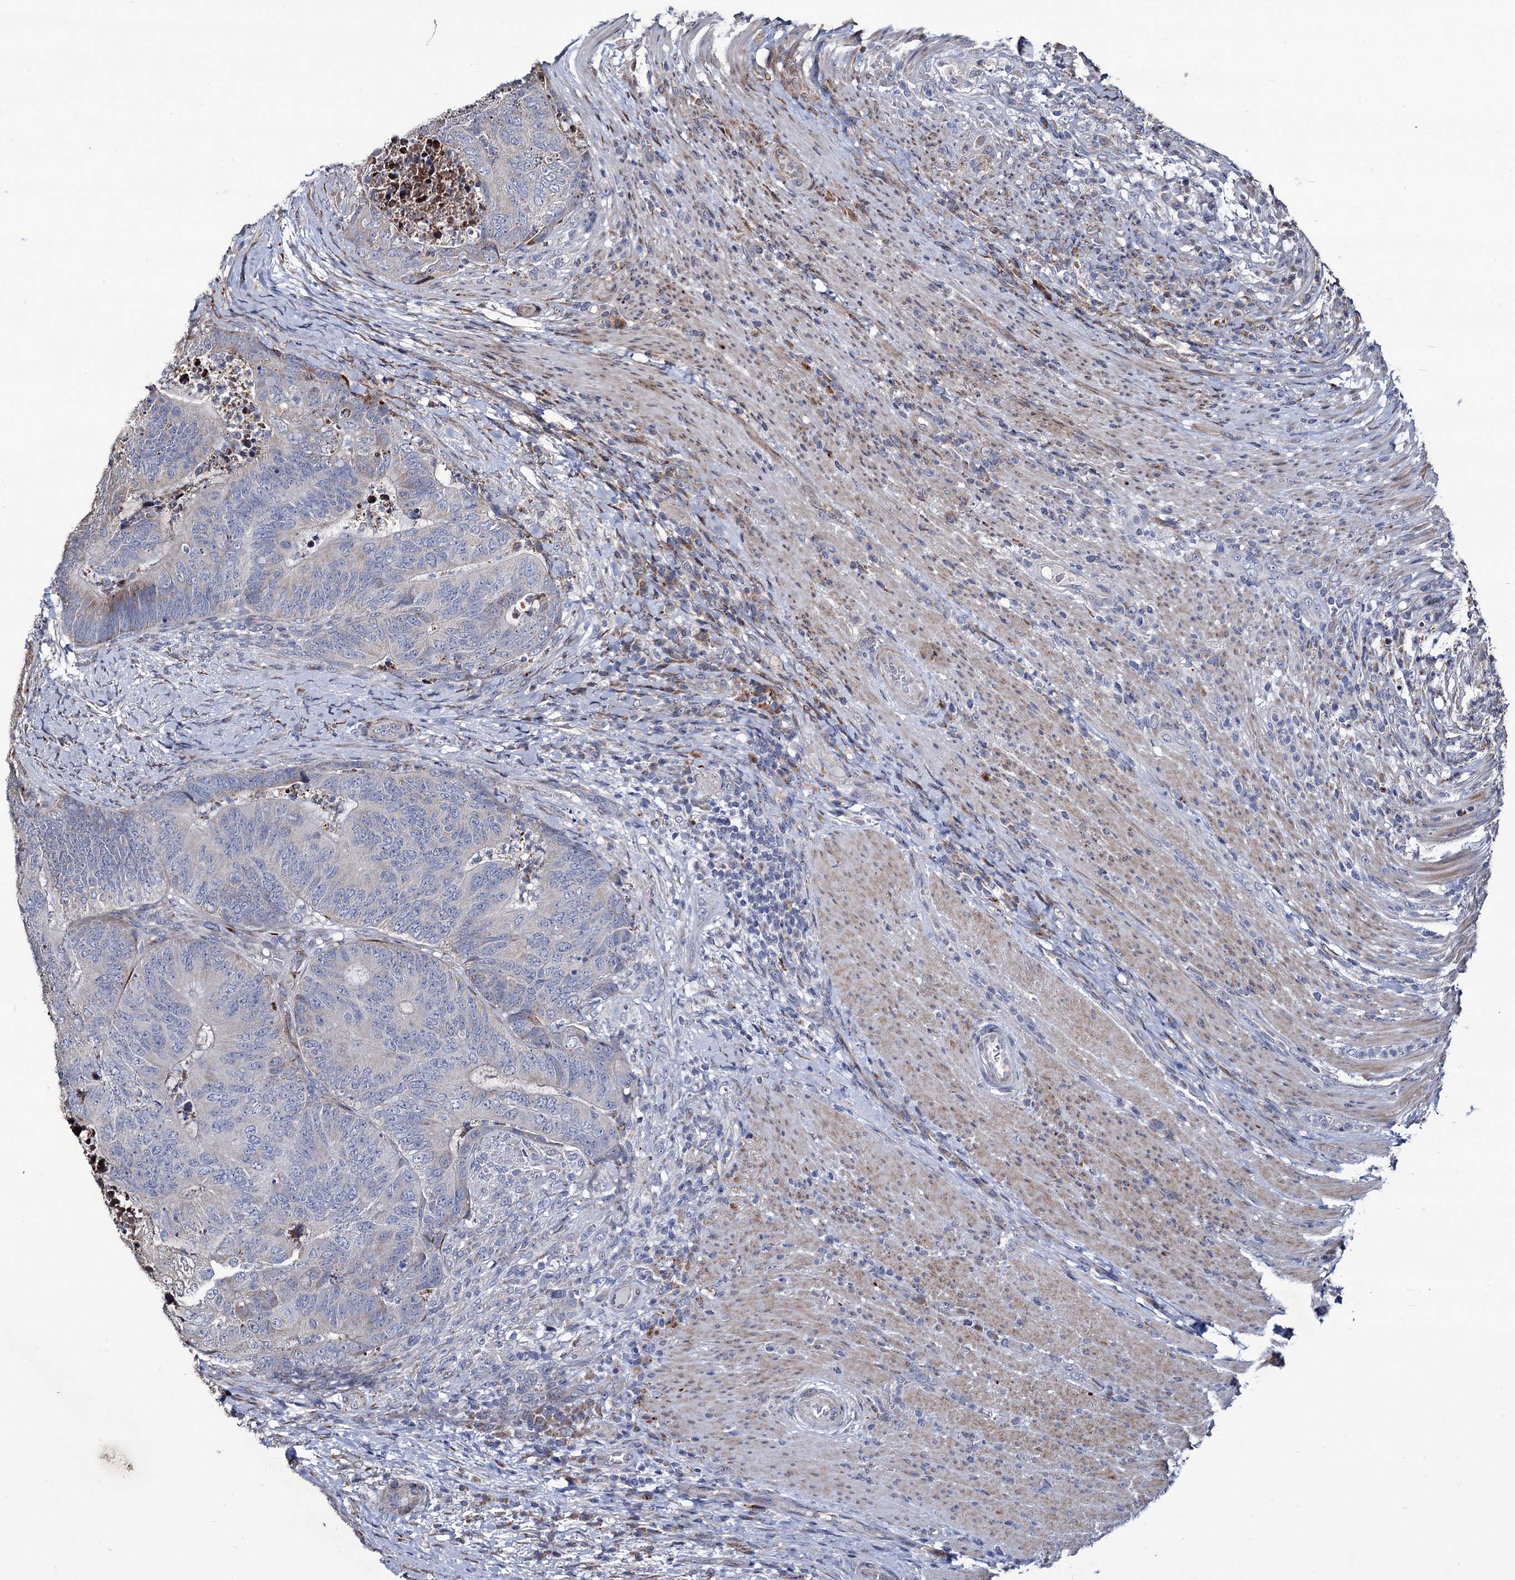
{"staining": {"intensity": "moderate", "quantity": "<25%", "location": "cytoplasmic/membranous"}, "tissue": "colorectal cancer", "cell_type": "Tumor cells", "image_type": "cancer", "snomed": [{"axis": "morphology", "description": "Adenocarcinoma, NOS"}, {"axis": "topography", "description": "Colon"}], "caption": "Colorectal adenocarcinoma stained with DAB IHC demonstrates low levels of moderate cytoplasmic/membranous expression in approximately <25% of tumor cells.", "gene": "TUBGCP5", "patient": {"sex": "female", "age": 67}}